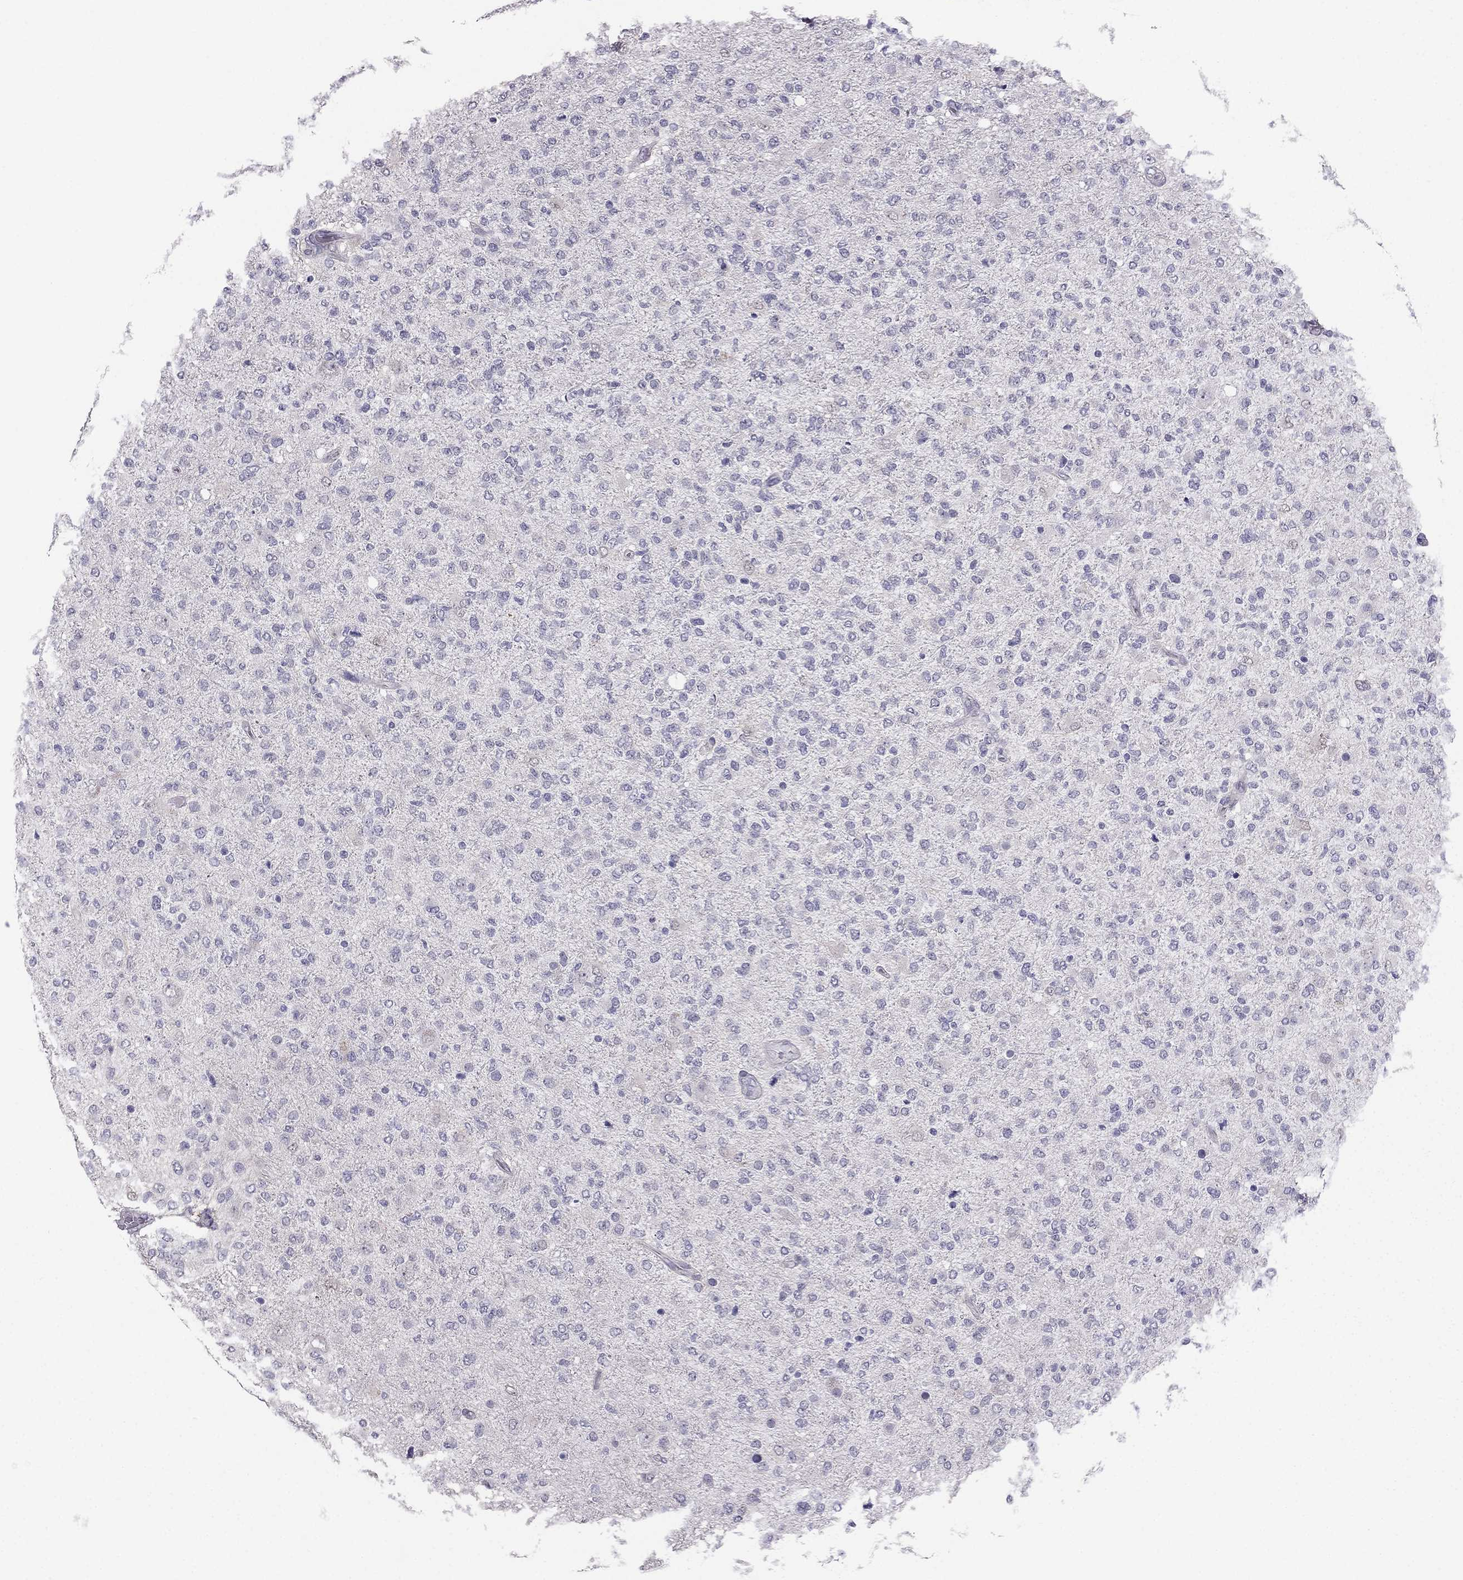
{"staining": {"intensity": "negative", "quantity": "none", "location": "none"}, "tissue": "glioma", "cell_type": "Tumor cells", "image_type": "cancer", "snomed": [{"axis": "morphology", "description": "Glioma, malignant, High grade"}, {"axis": "topography", "description": "Cerebral cortex"}], "caption": "Immunohistochemistry (IHC) histopathology image of neoplastic tissue: malignant glioma (high-grade) stained with DAB displays no significant protein positivity in tumor cells.", "gene": "HSFX1", "patient": {"sex": "male", "age": 70}}